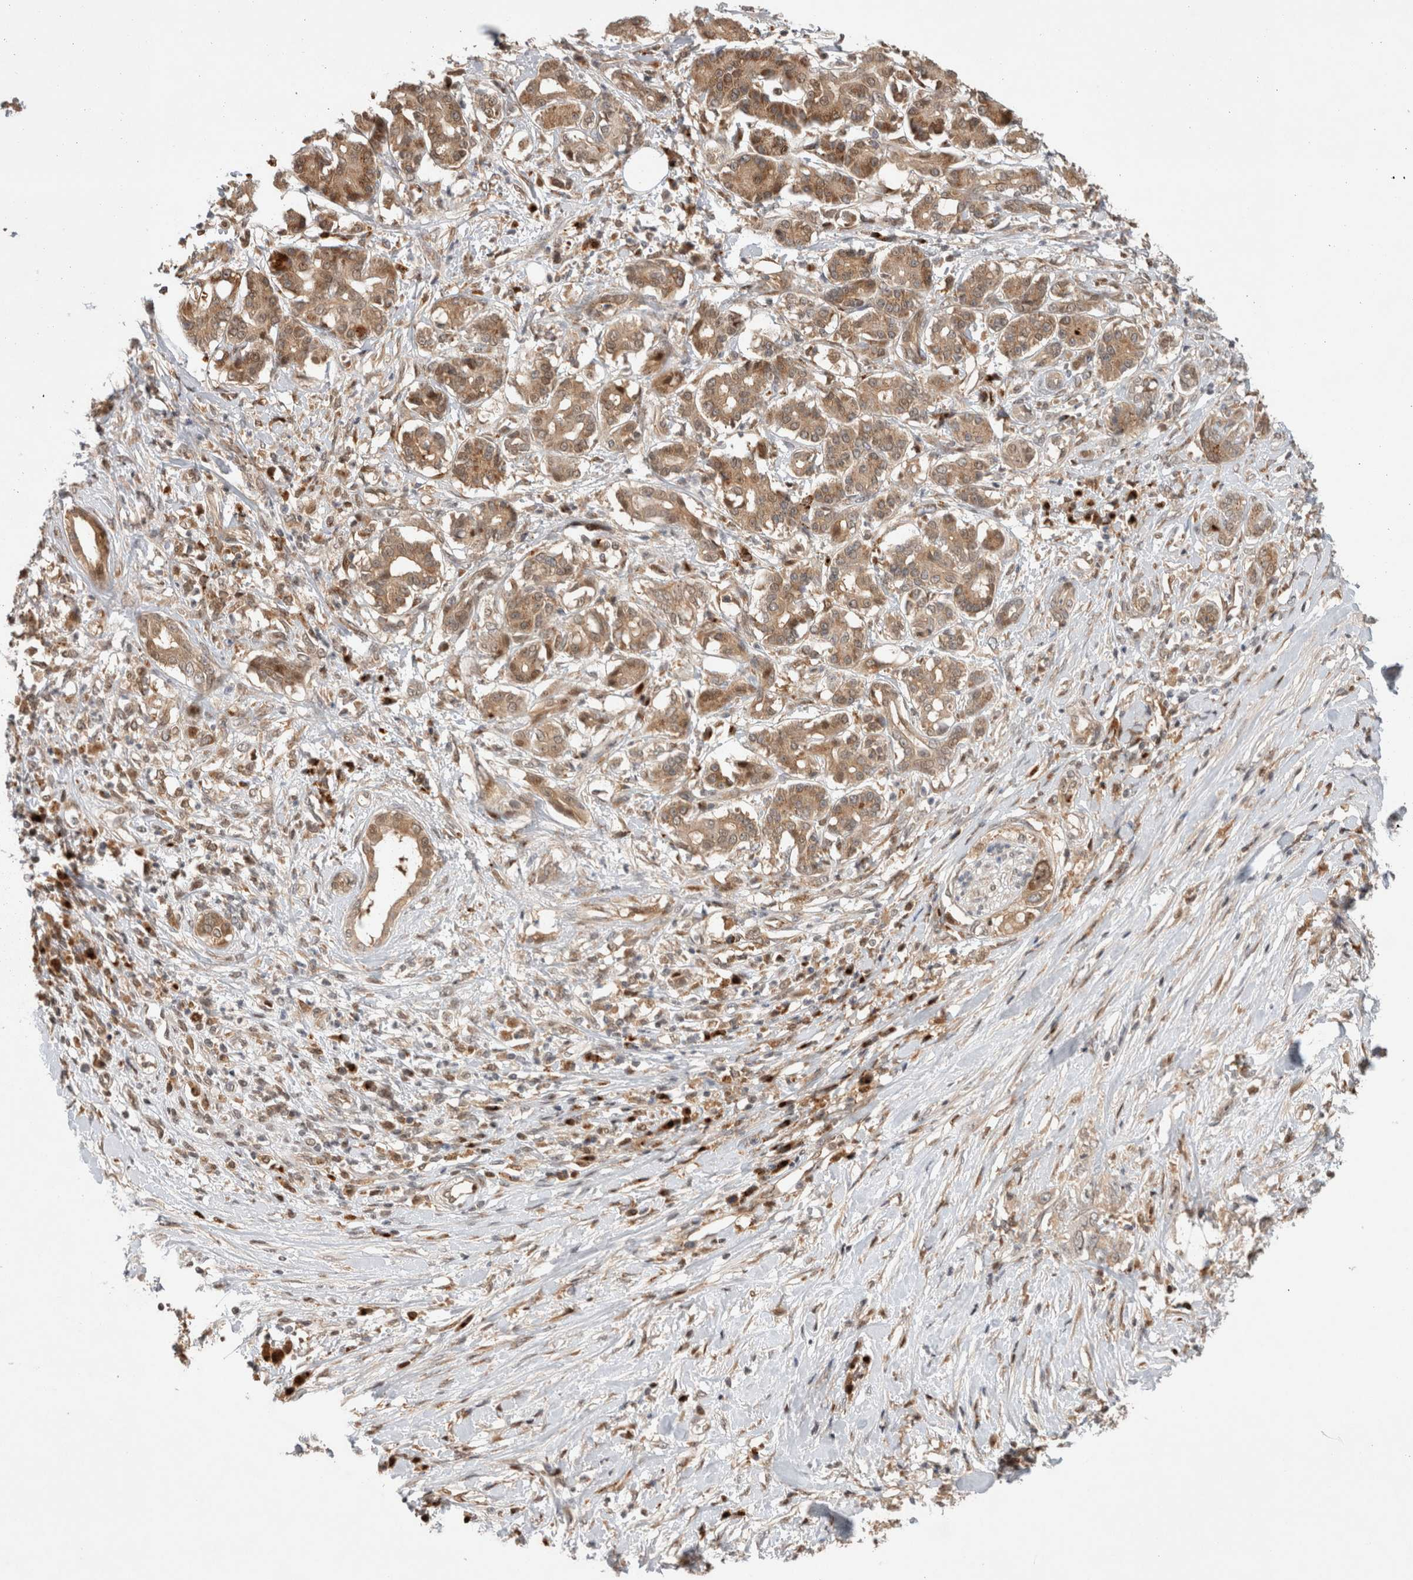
{"staining": {"intensity": "moderate", "quantity": ">75%", "location": "cytoplasmic/membranous,nuclear"}, "tissue": "pancreatic cancer", "cell_type": "Tumor cells", "image_type": "cancer", "snomed": [{"axis": "morphology", "description": "Adenocarcinoma, NOS"}, {"axis": "topography", "description": "Pancreas"}], "caption": "Protein staining demonstrates moderate cytoplasmic/membranous and nuclear positivity in approximately >75% of tumor cells in adenocarcinoma (pancreatic). (DAB (3,3'-diaminobenzidine) IHC, brown staining for protein, blue staining for nuclei).", "gene": "OTUD6B", "patient": {"sex": "female", "age": 56}}